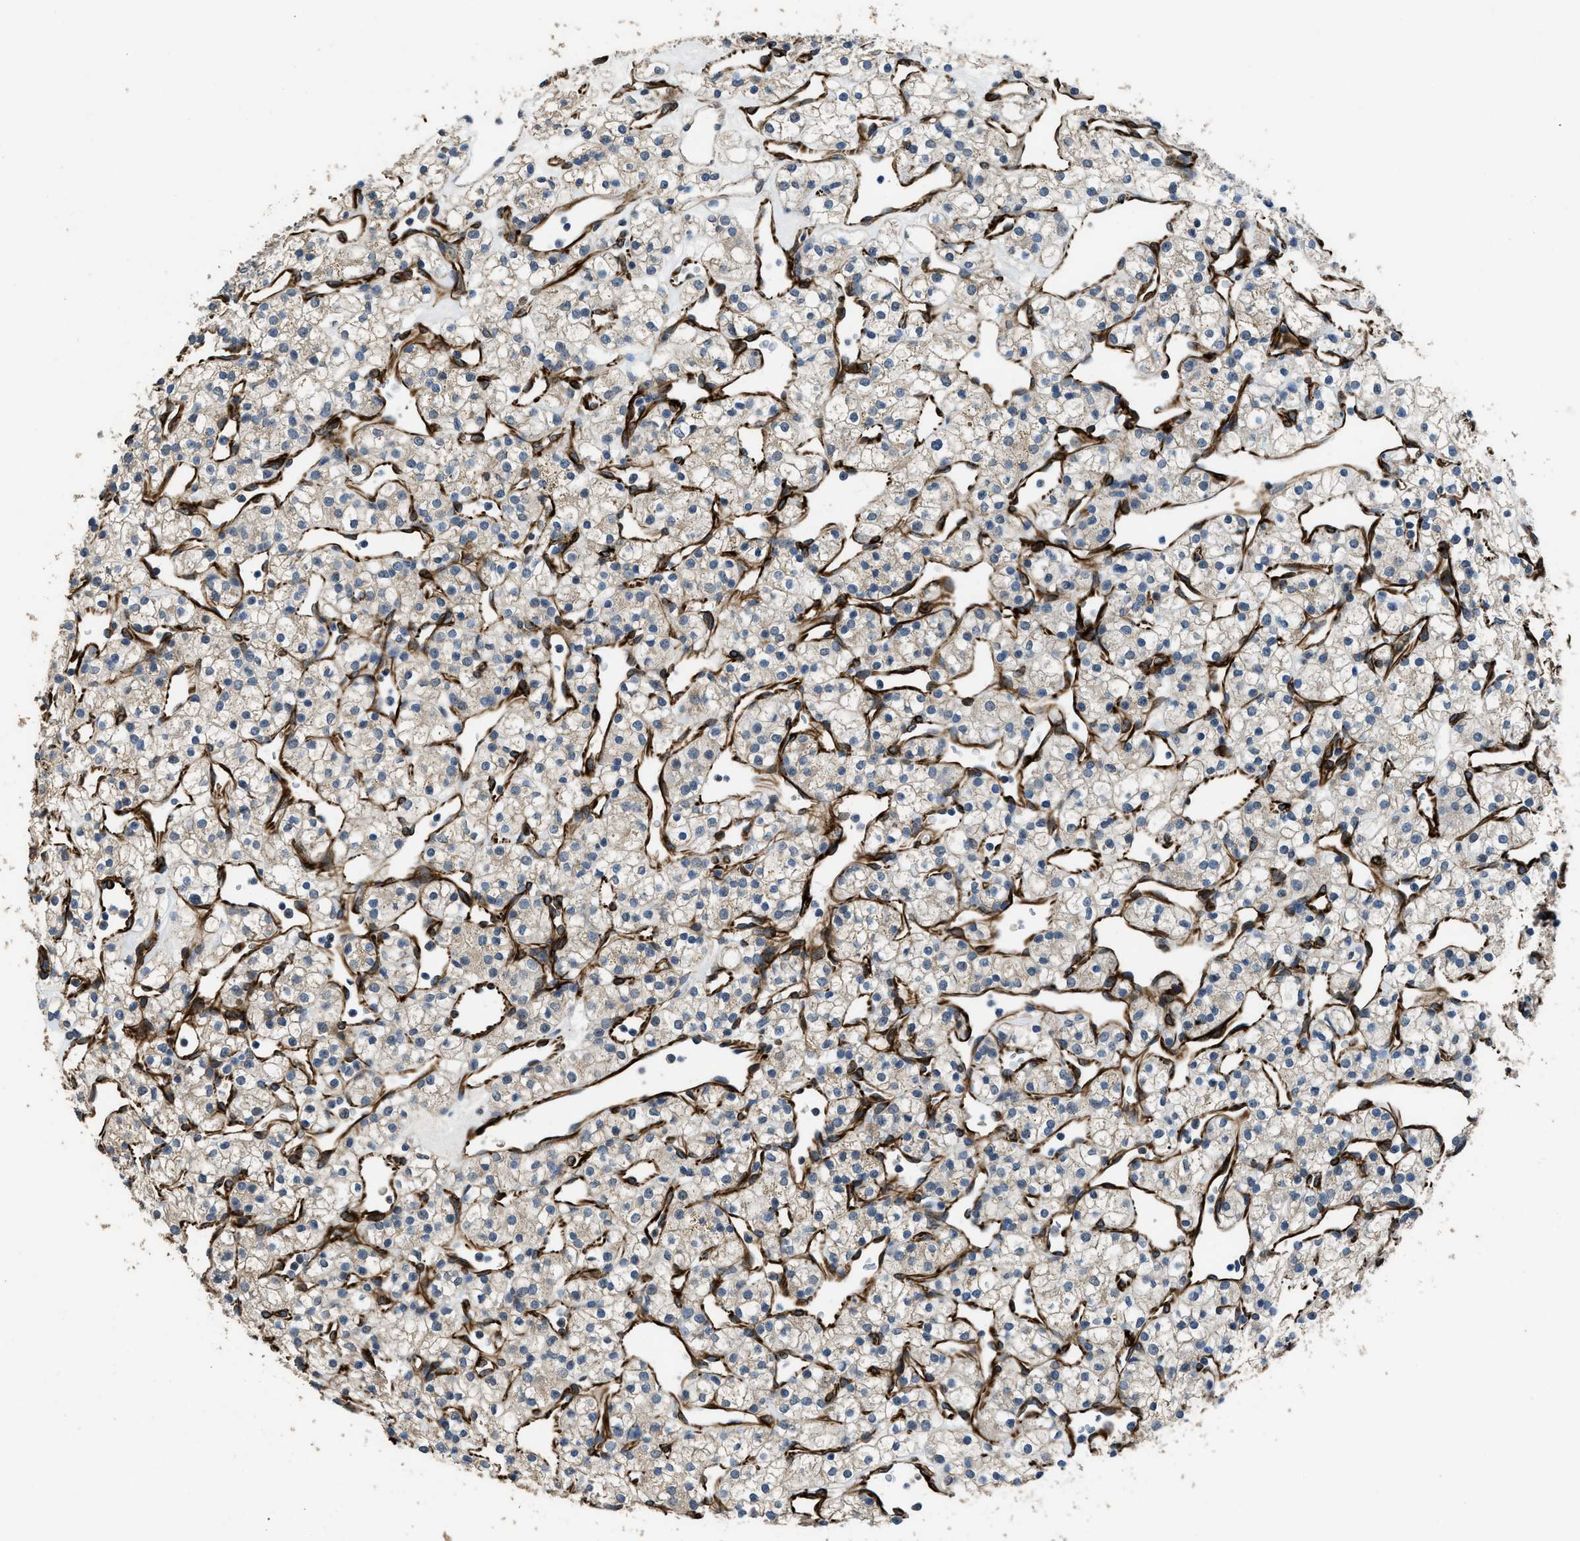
{"staining": {"intensity": "negative", "quantity": "none", "location": "none"}, "tissue": "renal cancer", "cell_type": "Tumor cells", "image_type": "cancer", "snomed": [{"axis": "morphology", "description": "Adenocarcinoma, NOS"}, {"axis": "topography", "description": "Kidney"}], "caption": "Adenocarcinoma (renal) stained for a protein using immunohistochemistry displays no staining tumor cells.", "gene": "SYNM", "patient": {"sex": "female", "age": 60}}